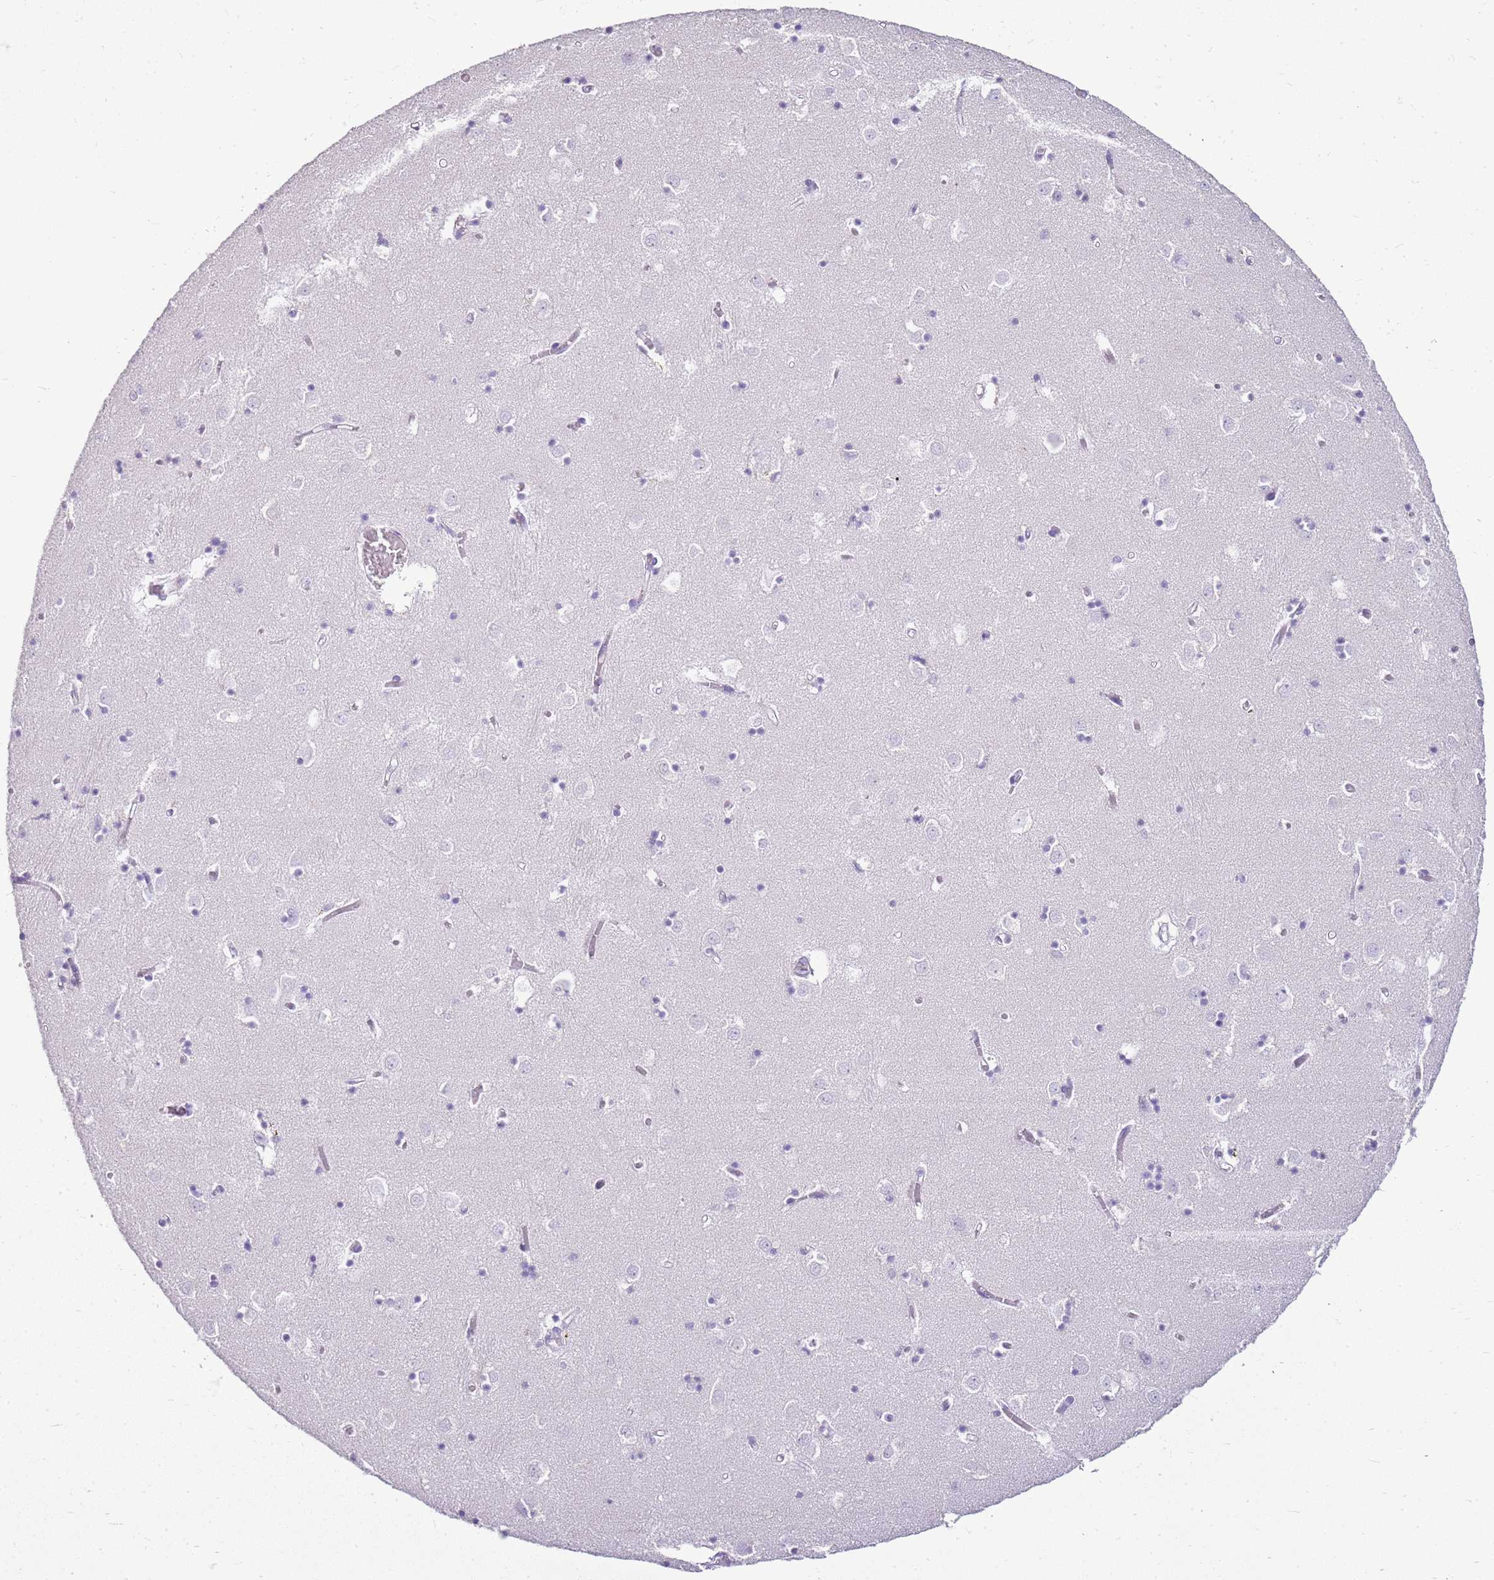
{"staining": {"intensity": "negative", "quantity": "none", "location": "none"}, "tissue": "caudate", "cell_type": "Glial cells", "image_type": "normal", "snomed": [{"axis": "morphology", "description": "Normal tissue, NOS"}, {"axis": "topography", "description": "Lateral ventricle wall"}], "caption": "Immunohistochemical staining of benign caudate exhibits no significant expression in glial cells.", "gene": "SULT1E1", "patient": {"sex": "male", "age": 70}}